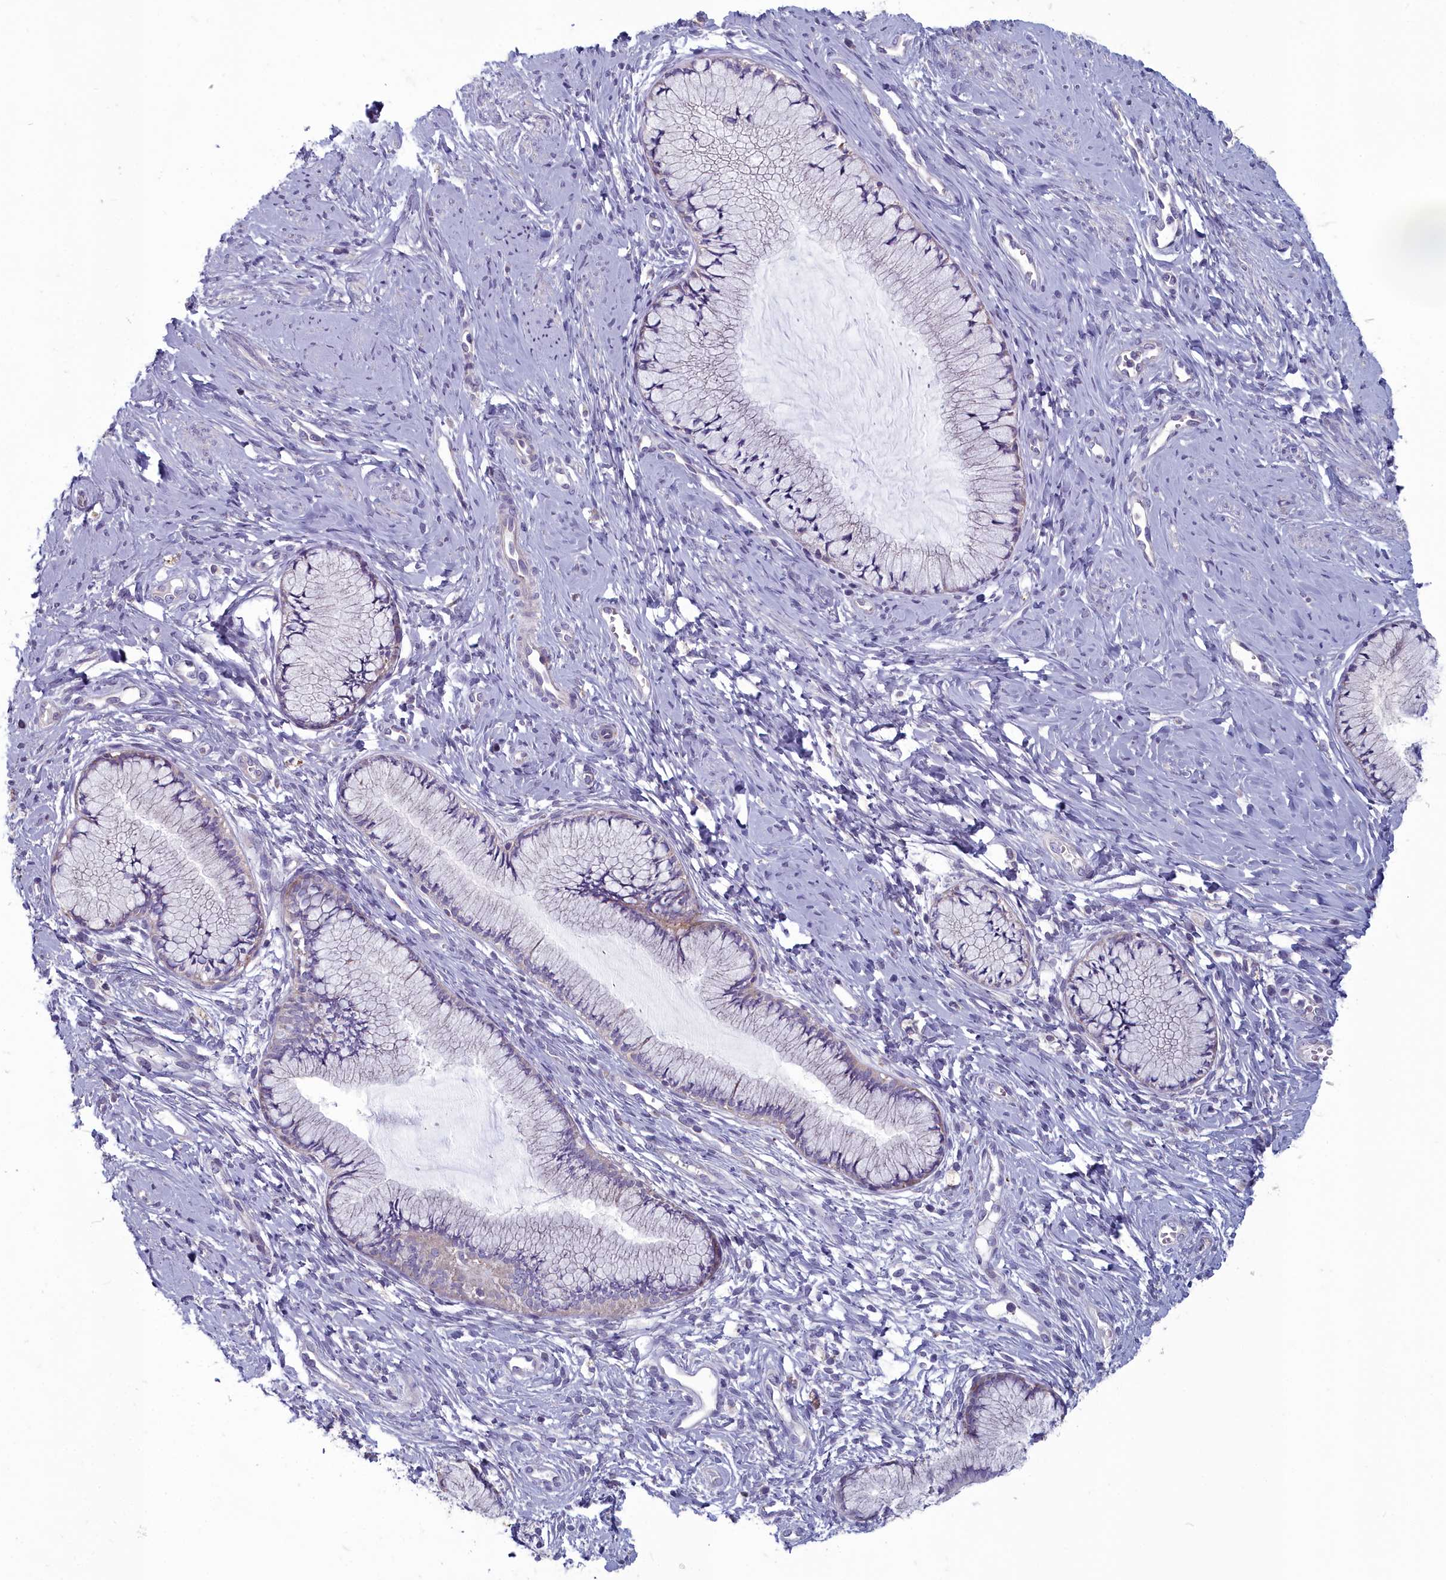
{"staining": {"intensity": "negative", "quantity": "none", "location": "none"}, "tissue": "cervix", "cell_type": "Glandular cells", "image_type": "normal", "snomed": [{"axis": "morphology", "description": "Normal tissue, NOS"}, {"axis": "topography", "description": "Cervix"}], "caption": "Immunohistochemistry image of benign human cervix stained for a protein (brown), which displays no positivity in glandular cells. The staining was performed using DAB to visualize the protein expression in brown, while the nuclei were stained in blue with hematoxylin (Magnification: 20x).", "gene": "INSYN2A", "patient": {"sex": "female", "age": 42}}